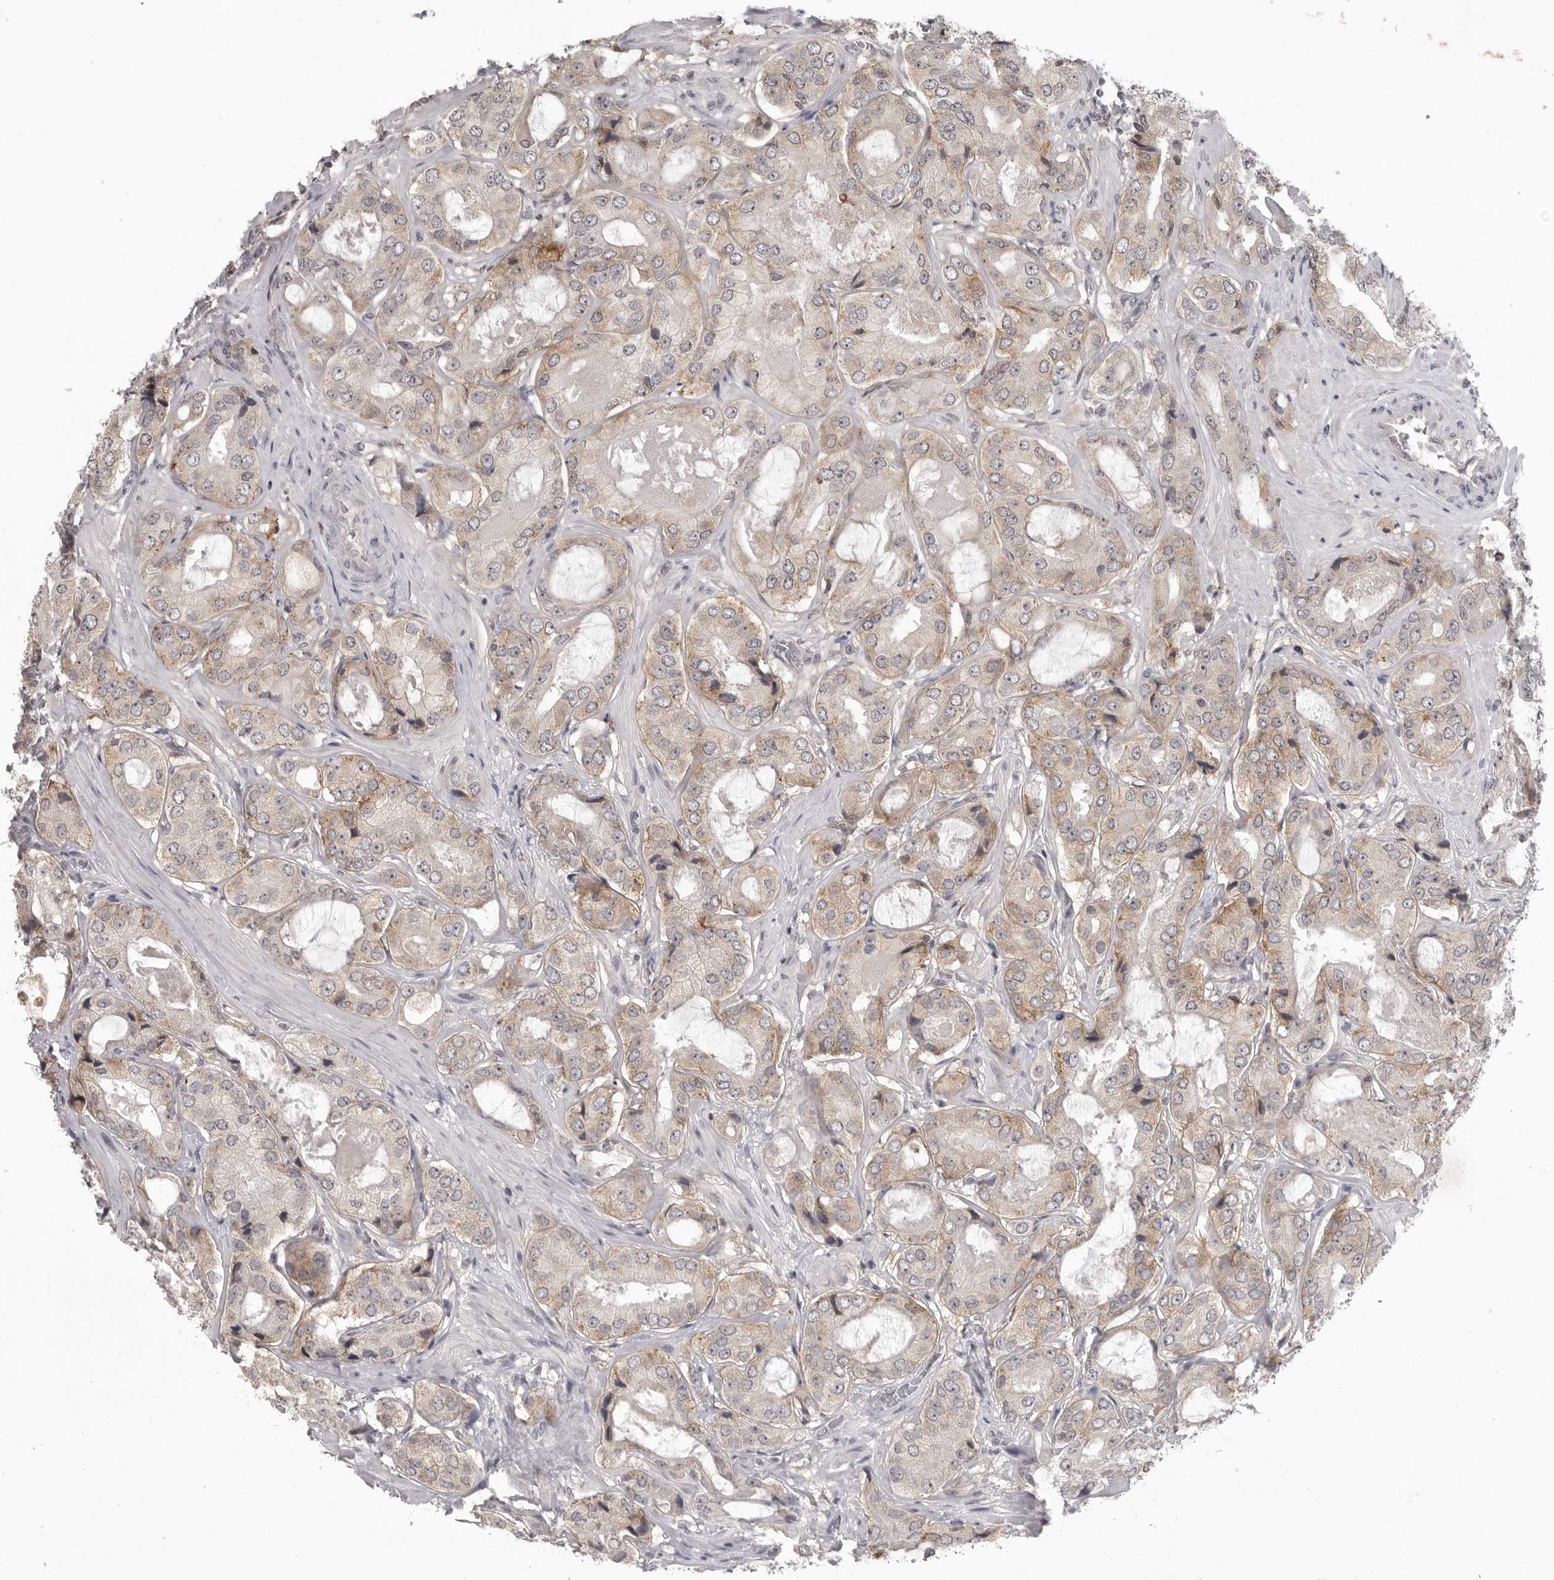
{"staining": {"intensity": "weak", "quantity": "25%-75%", "location": "cytoplasmic/membranous"}, "tissue": "prostate cancer", "cell_type": "Tumor cells", "image_type": "cancer", "snomed": [{"axis": "morphology", "description": "Adenocarcinoma, High grade"}, {"axis": "topography", "description": "Prostate"}], "caption": "Prostate cancer tissue shows weak cytoplasmic/membranous expression in approximately 25%-75% of tumor cells The staining is performed using DAB brown chromogen to label protein expression. The nuclei are counter-stained blue using hematoxylin.", "gene": "IFNGR1", "patient": {"sex": "male", "age": 59}}